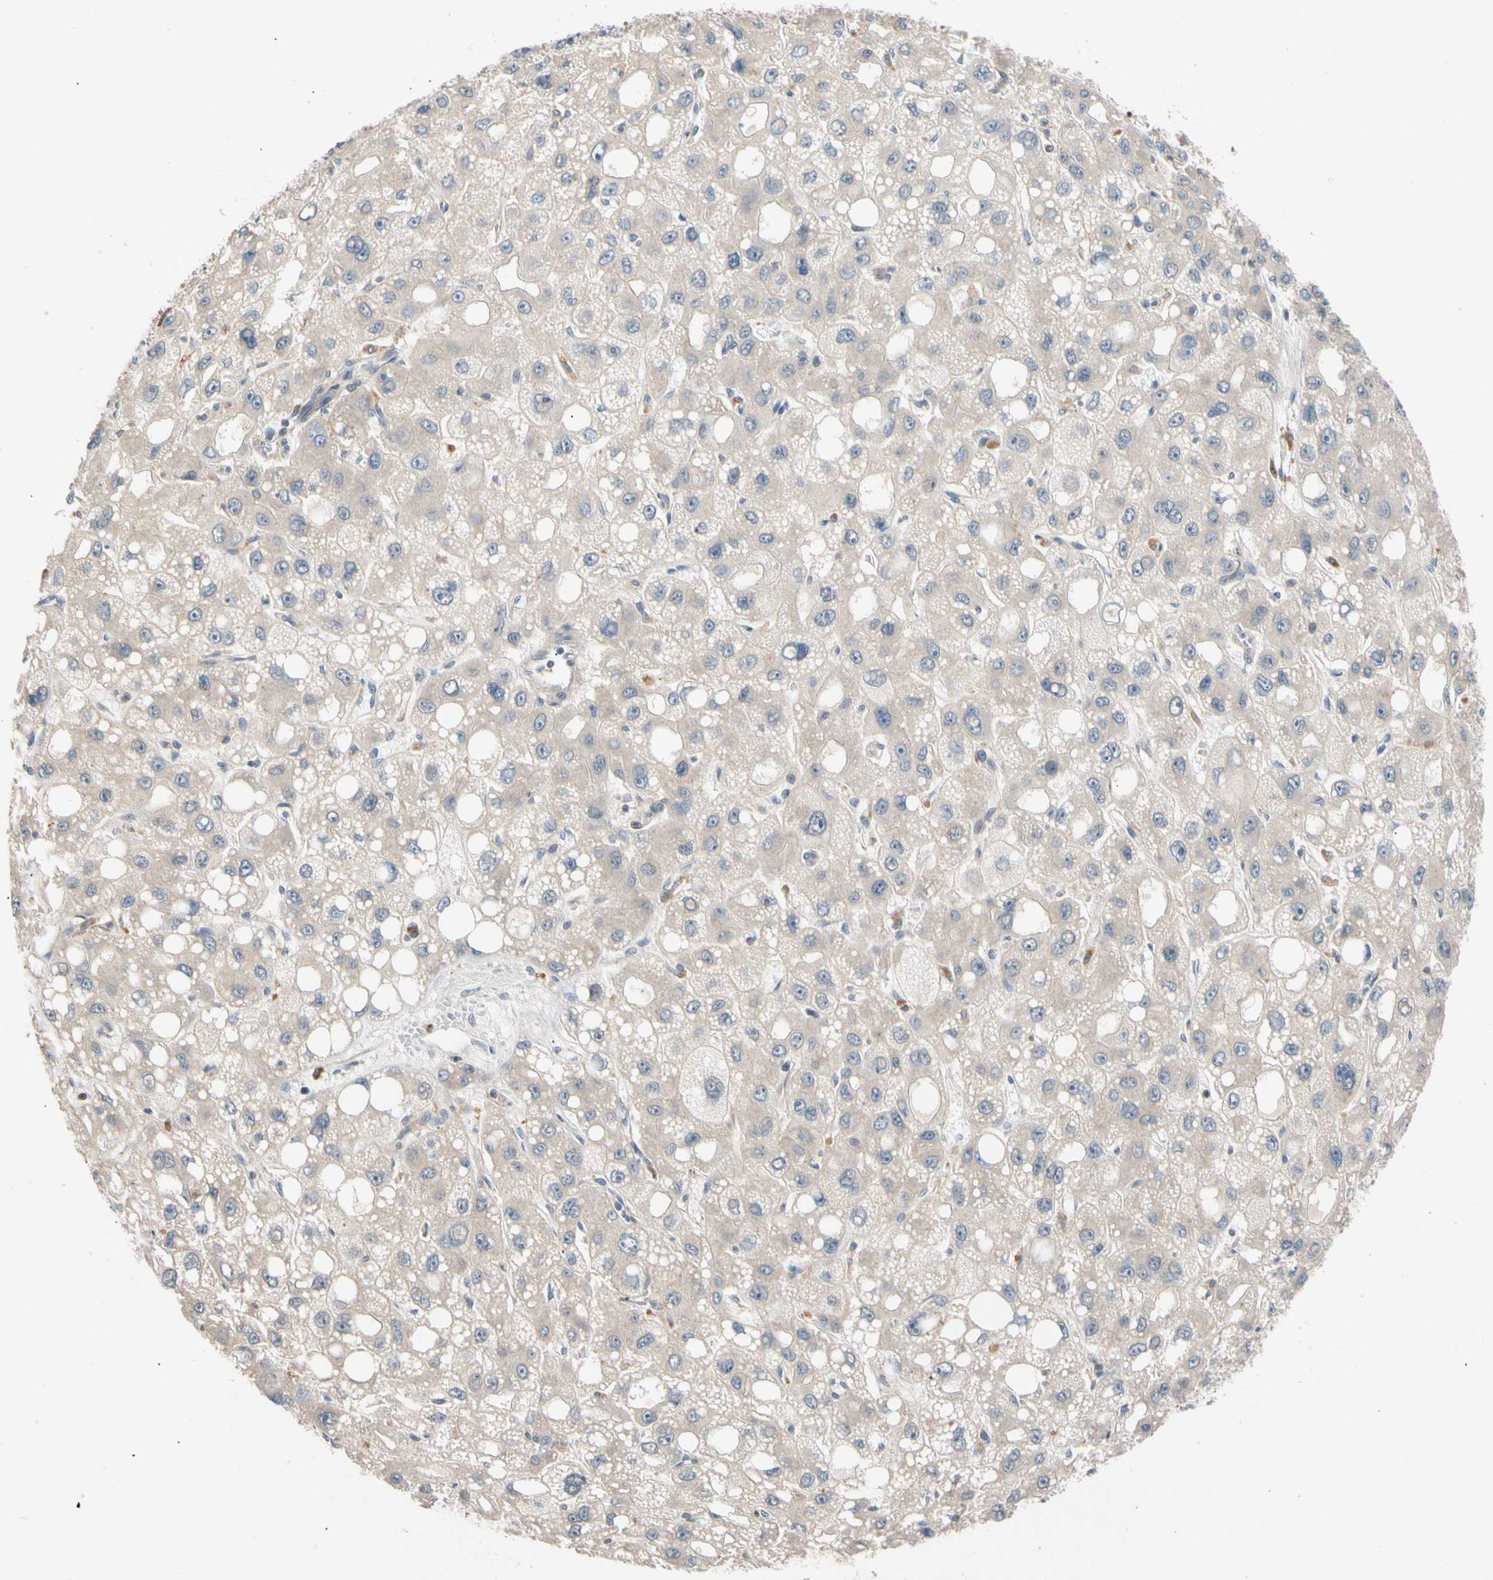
{"staining": {"intensity": "negative", "quantity": "none", "location": "none"}, "tissue": "liver cancer", "cell_type": "Tumor cells", "image_type": "cancer", "snomed": [{"axis": "morphology", "description": "Carcinoma, Hepatocellular, NOS"}, {"axis": "topography", "description": "Liver"}], "caption": "Immunohistochemistry image of neoplastic tissue: human liver cancer stained with DAB exhibits no significant protein staining in tumor cells.", "gene": "CNST", "patient": {"sex": "male", "age": 55}}